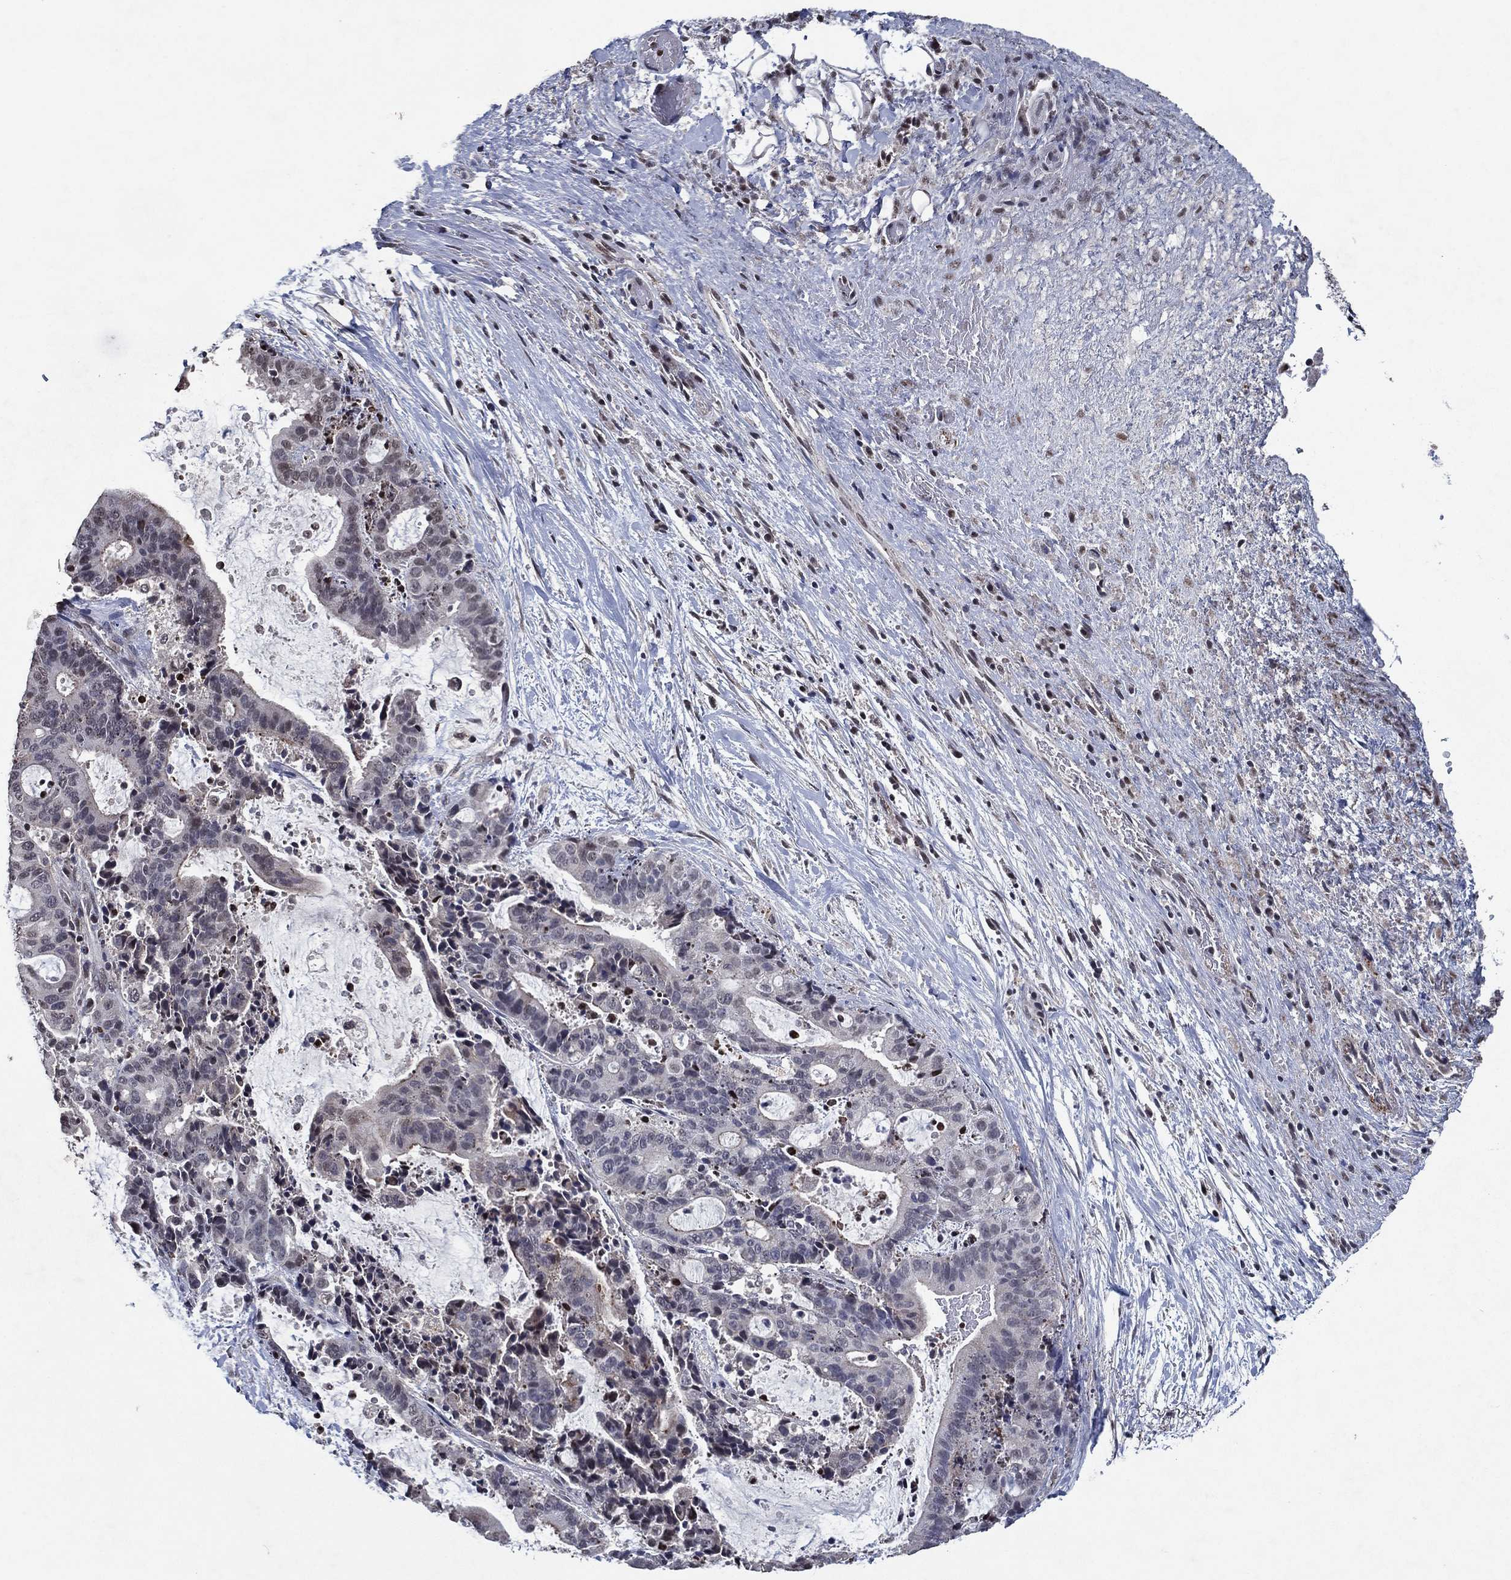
{"staining": {"intensity": "negative", "quantity": "none", "location": "none"}, "tissue": "liver cancer", "cell_type": "Tumor cells", "image_type": "cancer", "snomed": [{"axis": "morphology", "description": "Cholangiocarcinoma"}, {"axis": "topography", "description": "Liver"}], "caption": "Immunohistochemistry photomicrograph of neoplastic tissue: cholangiocarcinoma (liver) stained with DAB reveals no significant protein staining in tumor cells.", "gene": "ZBTB42", "patient": {"sex": "female", "age": 73}}